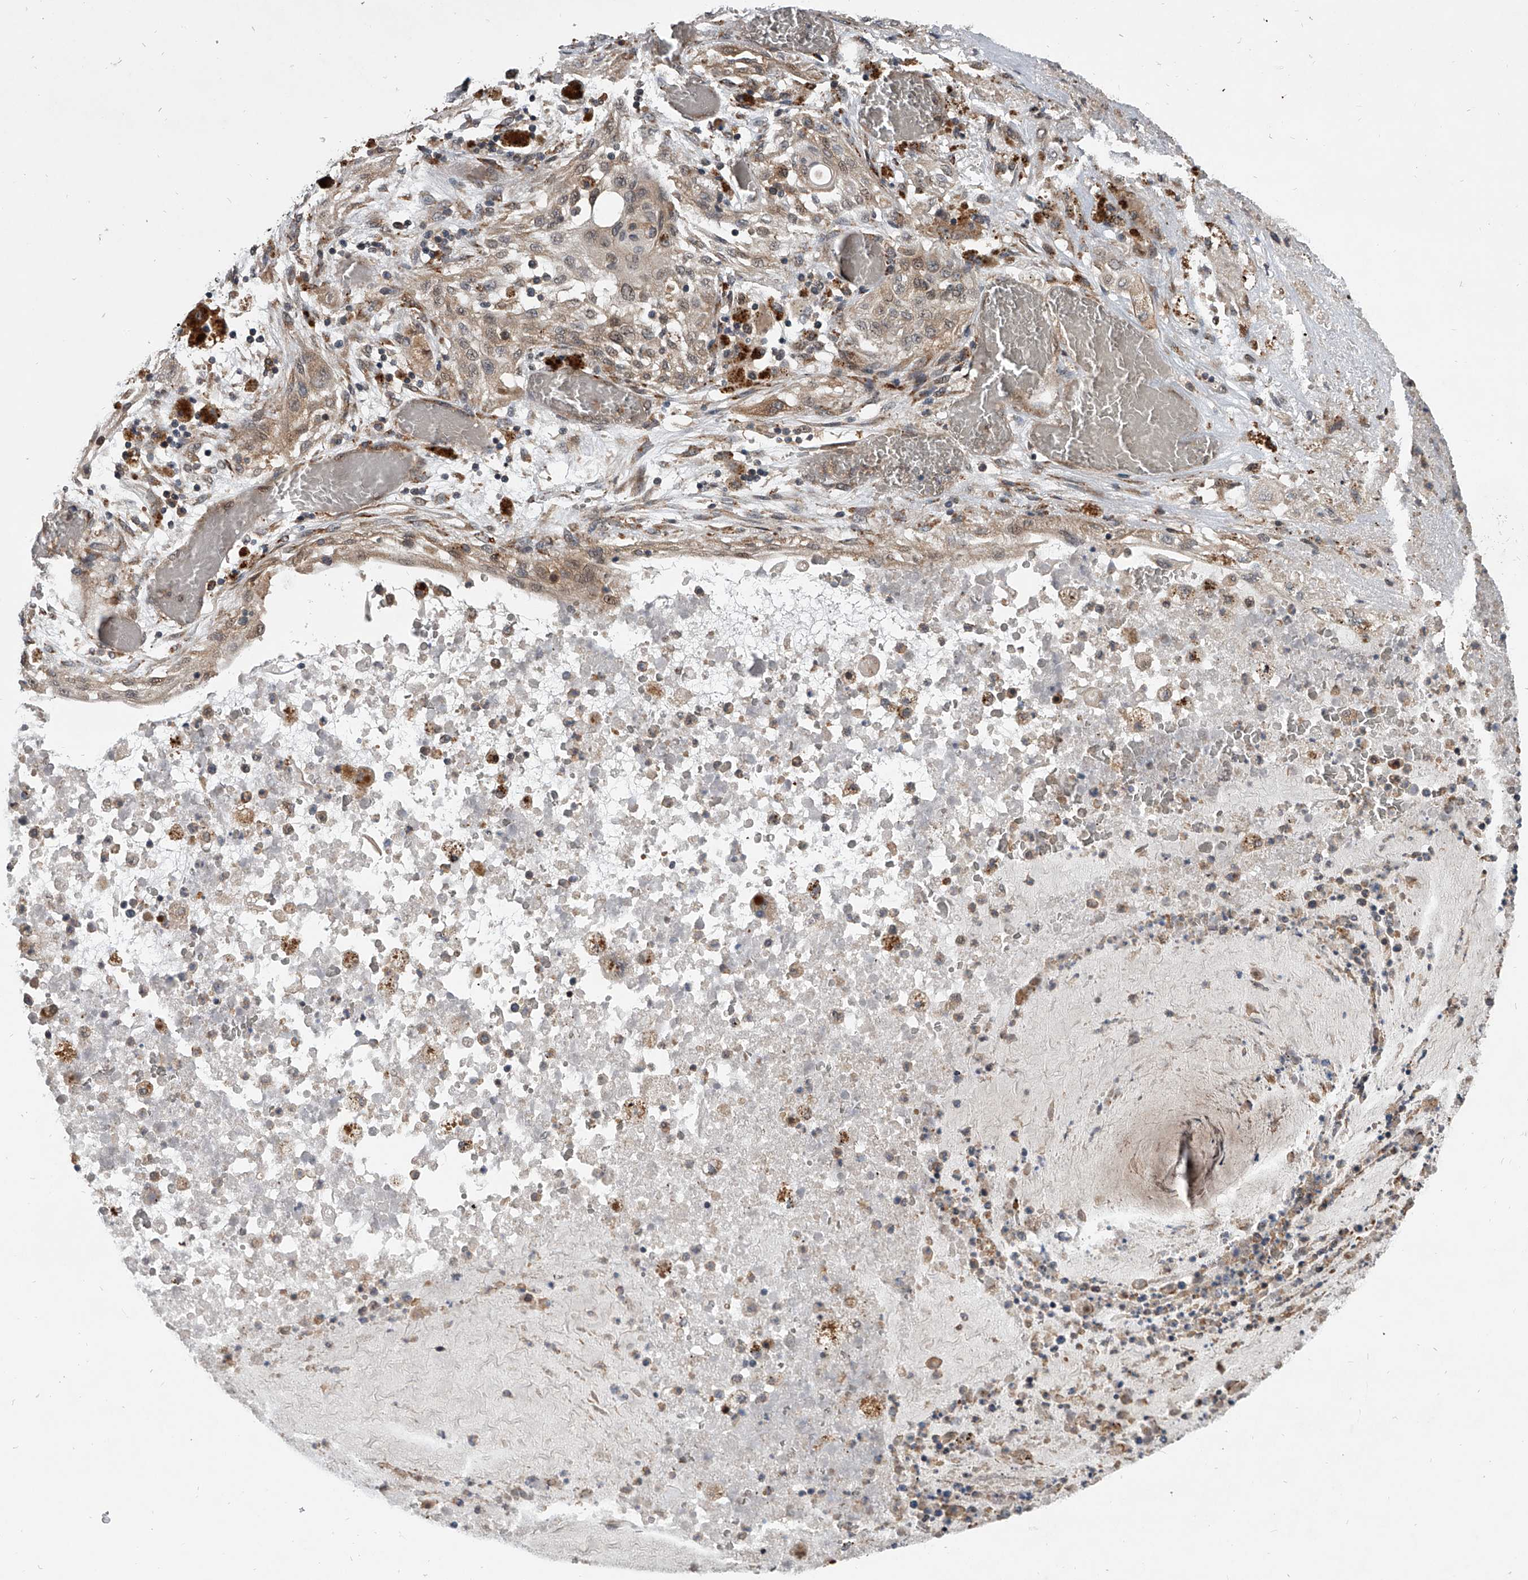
{"staining": {"intensity": "weak", "quantity": "<25%", "location": "cytoplasmic/membranous"}, "tissue": "lung cancer", "cell_type": "Tumor cells", "image_type": "cancer", "snomed": [{"axis": "morphology", "description": "Squamous cell carcinoma, NOS"}, {"axis": "topography", "description": "Lung"}], "caption": "Immunohistochemistry image of human lung cancer (squamous cell carcinoma) stained for a protein (brown), which displays no expression in tumor cells.", "gene": "GEMIN8", "patient": {"sex": "female", "age": 47}}